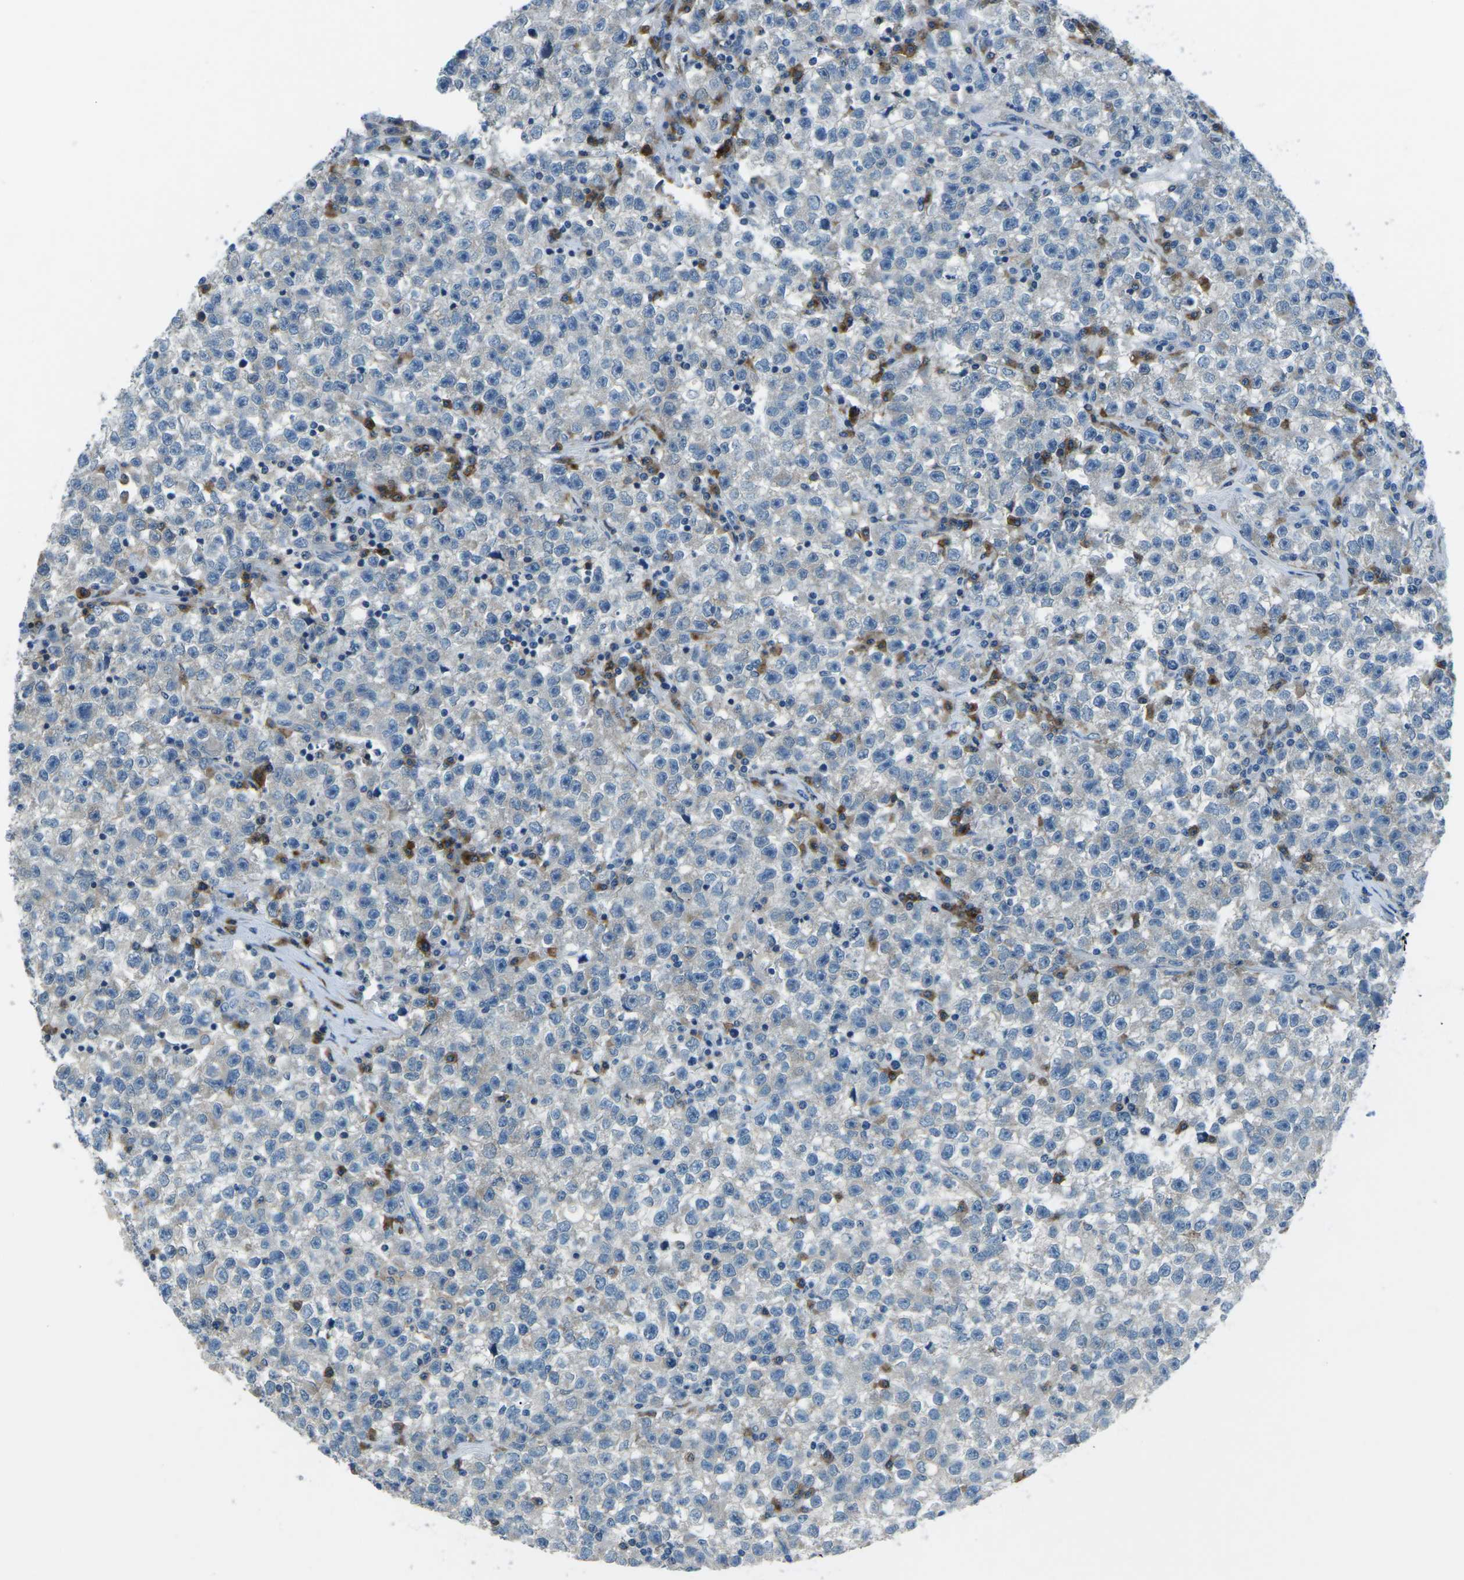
{"staining": {"intensity": "negative", "quantity": "none", "location": "none"}, "tissue": "testis cancer", "cell_type": "Tumor cells", "image_type": "cancer", "snomed": [{"axis": "morphology", "description": "Seminoma, NOS"}, {"axis": "topography", "description": "Testis"}], "caption": "Human testis cancer (seminoma) stained for a protein using IHC reveals no staining in tumor cells.", "gene": "CD1D", "patient": {"sex": "male", "age": 22}}